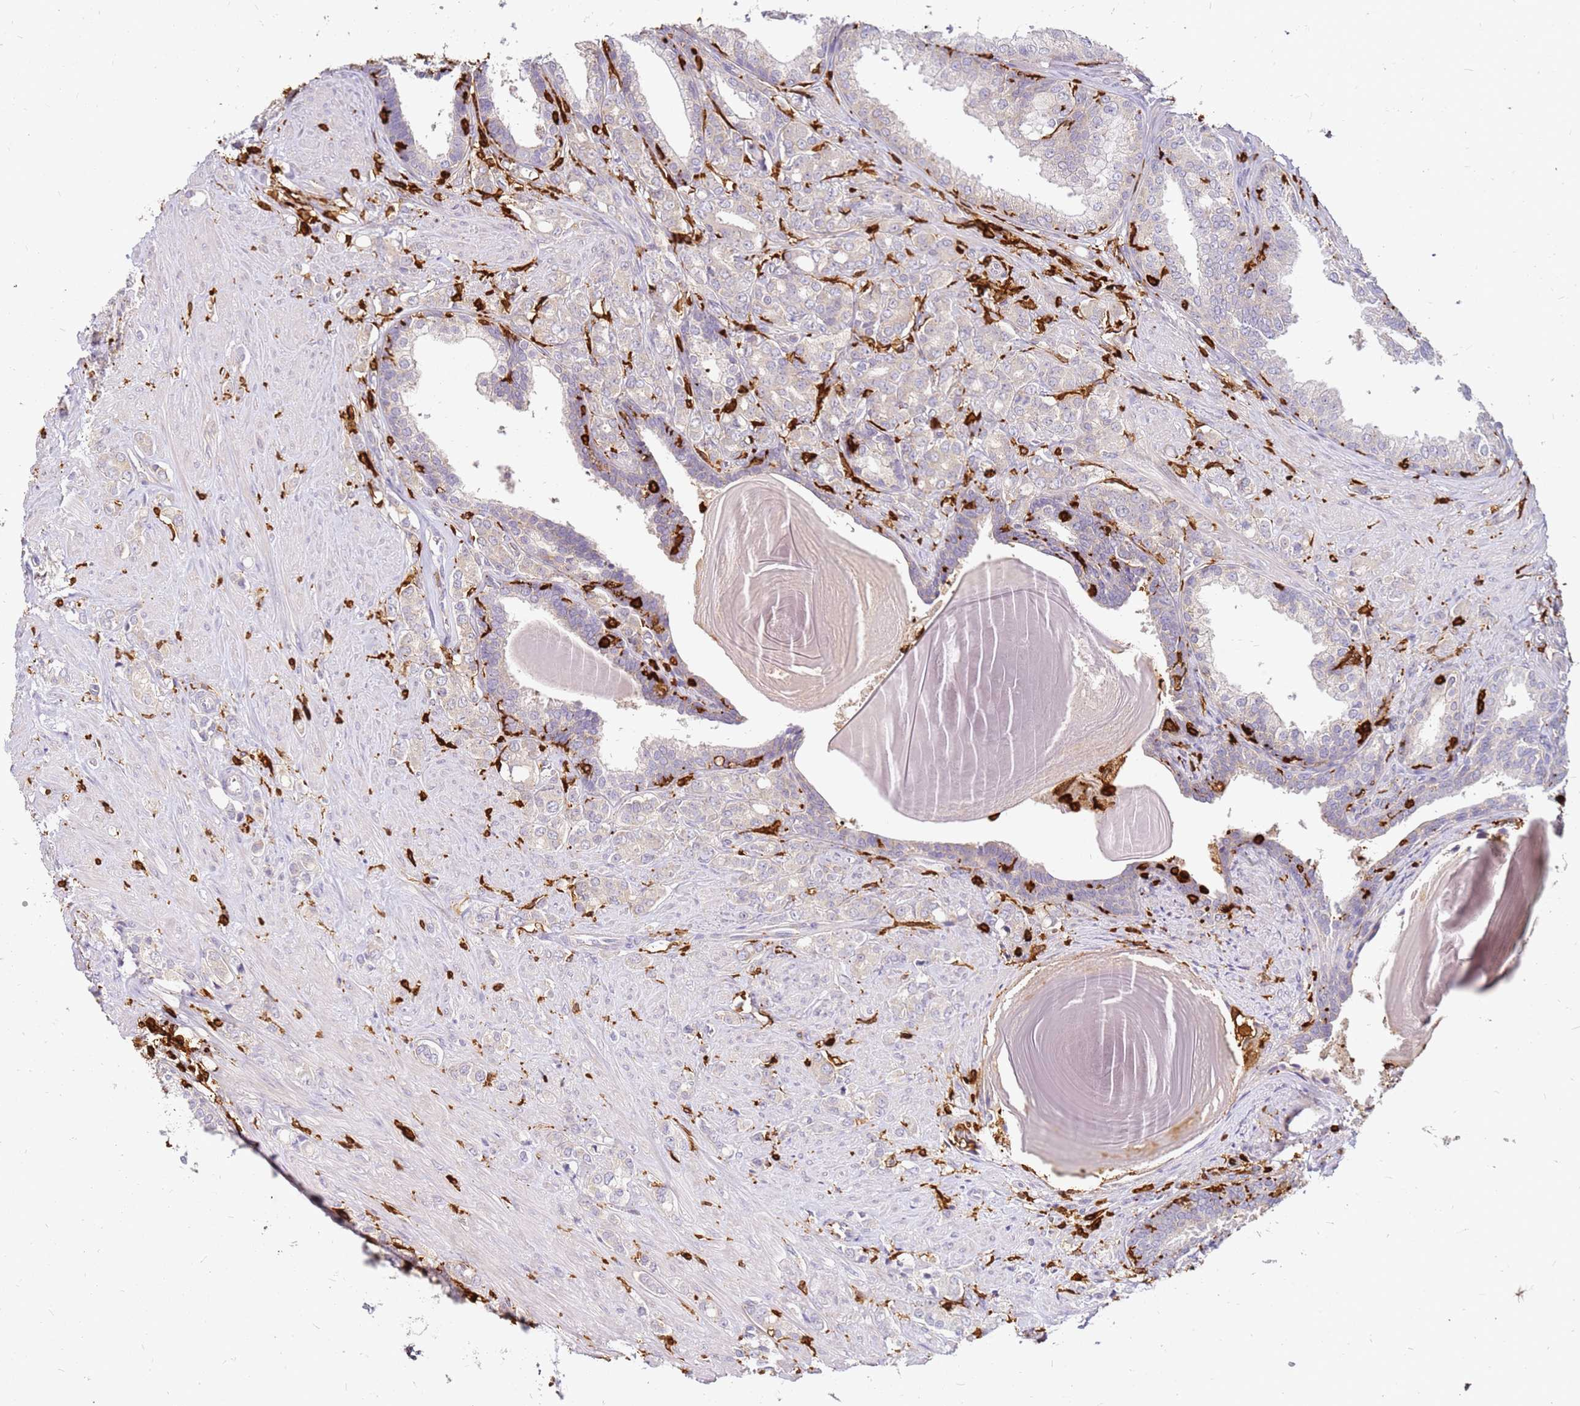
{"staining": {"intensity": "negative", "quantity": "none", "location": "none"}, "tissue": "prostate cancer", "cell_type": "Tumor cells", "image_type": "cancer", "snomed": [{"axis": "morphology", "description": "Adenocarcinoma, High grade"}, {"axis": "topography", "description": "Prostate"}], "caption": "Adenocarcinoma (high-grade) (prostate) was stained to show a protein in brown. There is no significant expression in tumor cells.", "gene": "CORO1A", "patient": {"sex": "male", "age": 62}}